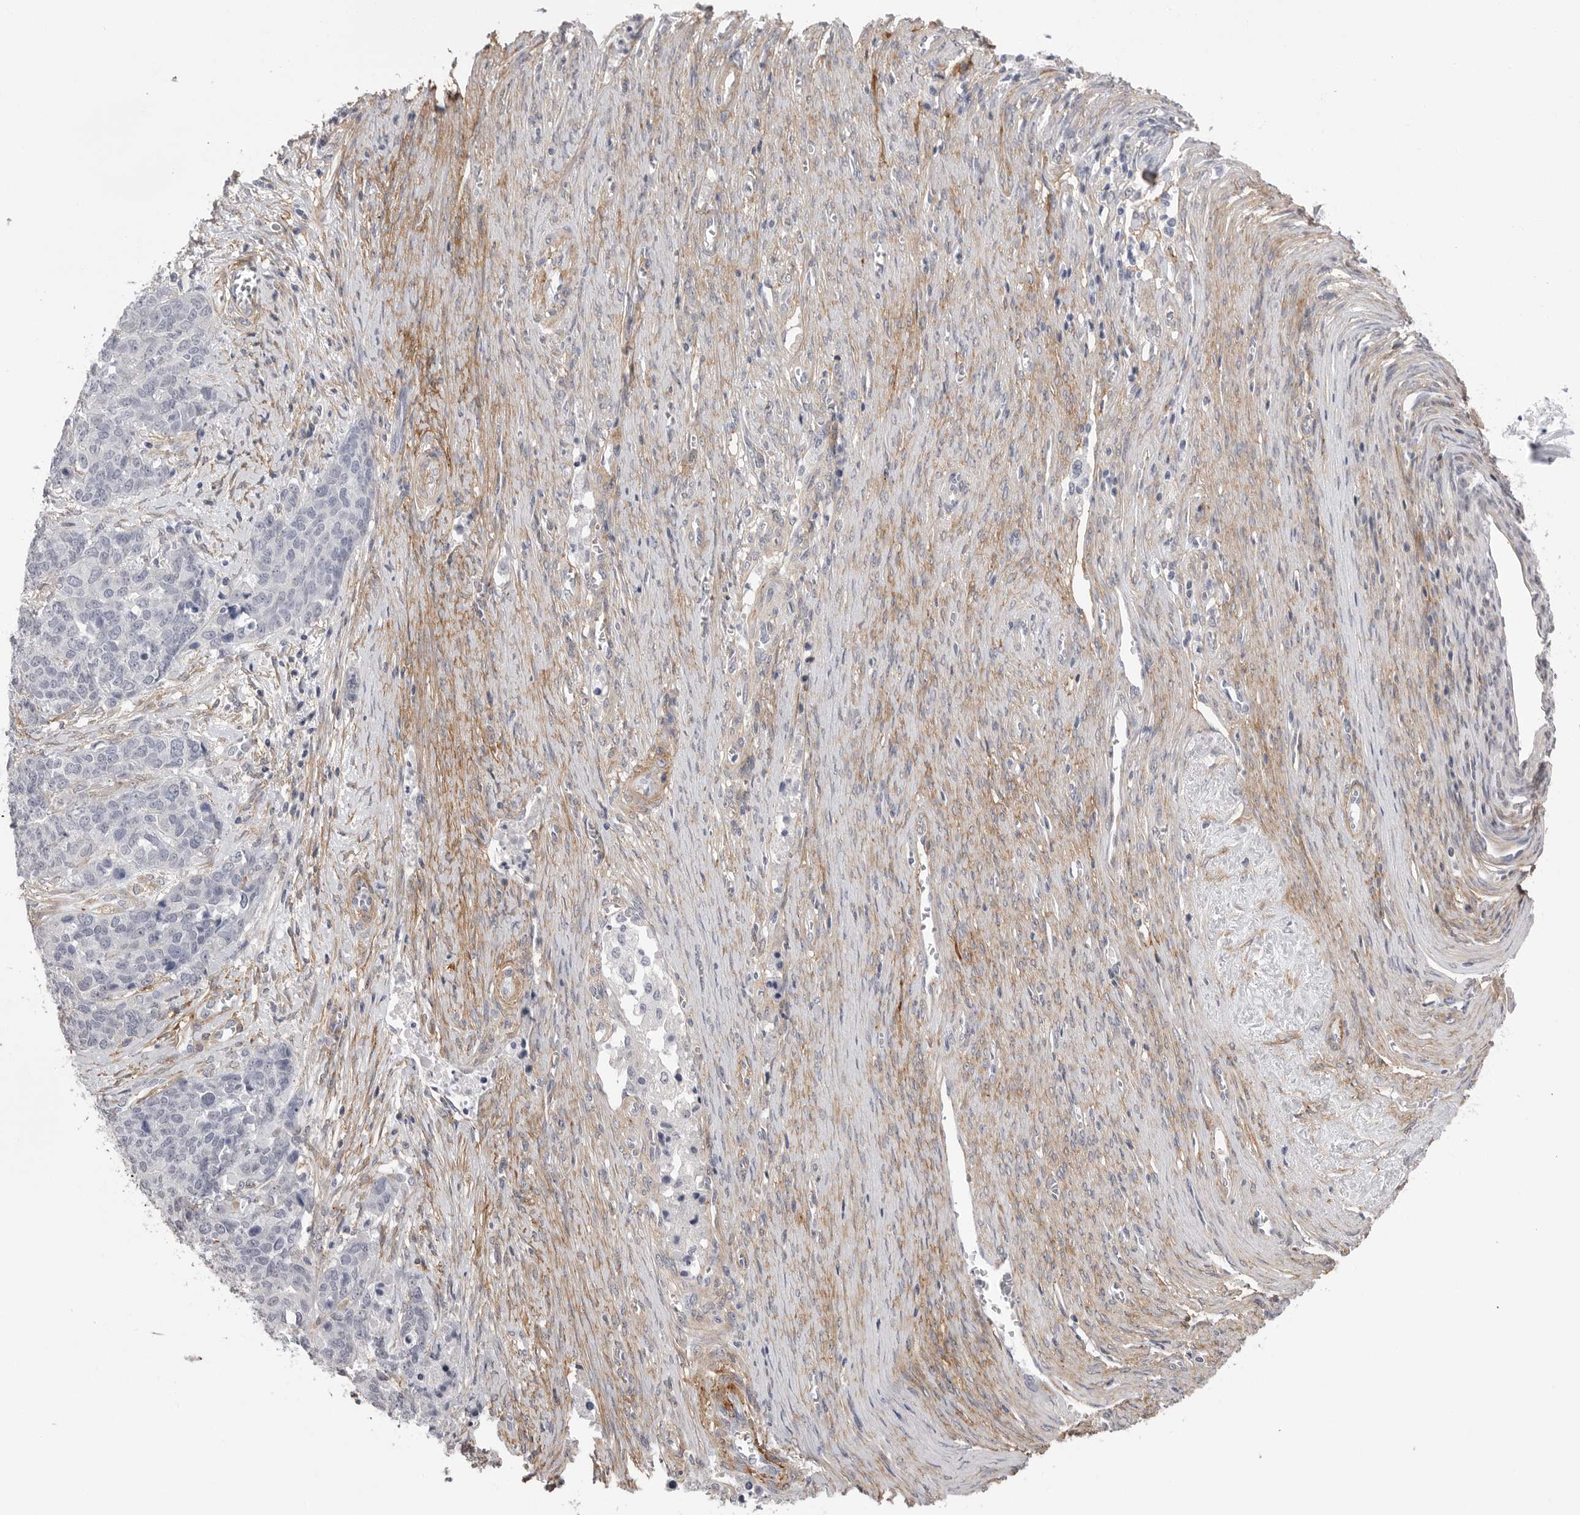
{"staining": {"intensity": "negative", "quantity": "none", "location": "none"}, "tissue": "ovarian cancer", "cell_type": "Tumor cells", "image_type": "cancer", "snomed": [{"axis": "morphology", "description": "Cystadenocarcinoma, serous, NOS"}, {"axis": "topography", "description": "Ovary"}], "caption": "The micrograph reveals no staining of tumor cells in ovarian serous cystadenocarcinoma. (DAB immunohistochemistry (IHC), high magnification).", "gene": "AKAP12", "patient": {"sex": "female", "age": 44}}